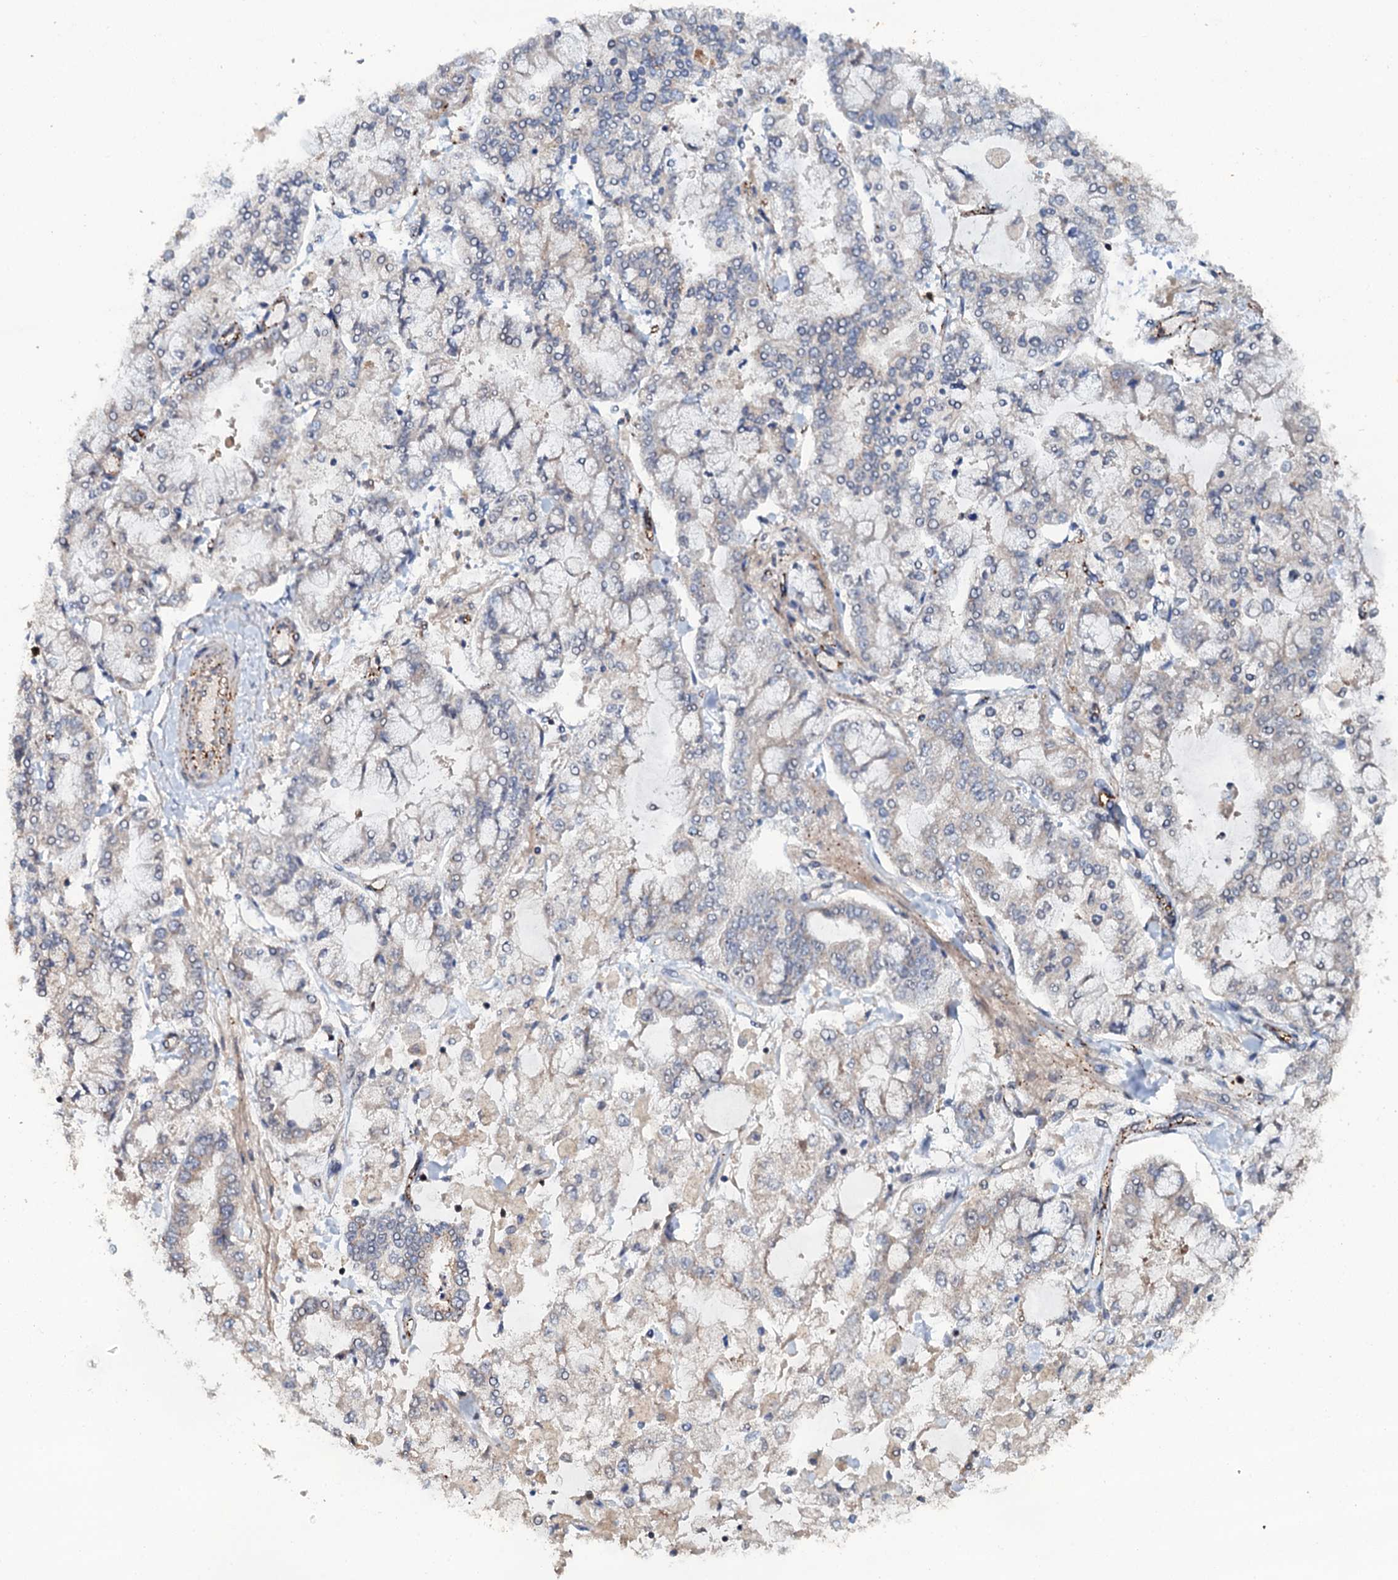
{"staining": {"intensity": "weak", "quantity": "<25%", "location": "cytoplasmic/membranous"}, "tissue": "stomach cancer", "cell_type": "Tumor cells", "image_type": "cancer", "snomed": [{"axis": "morphology", "description": "Normal tissue, NOS"}, {"axis": "morphology", "description": "Adenocarcinoma, NOS"}, {"axis": "topography", "description": "Stomach, upper"}, {"axis": "topography", "description": "Stomach"}], "caption": "DAB (3,3'-diaminobenzidine) immunohistochemical staining of stomach cancer (adenocarcinoma) demonstrates no significant positivity in tumor cells.", "gene": "GRK2", "patient": {"sex": "male", "age": 76}}